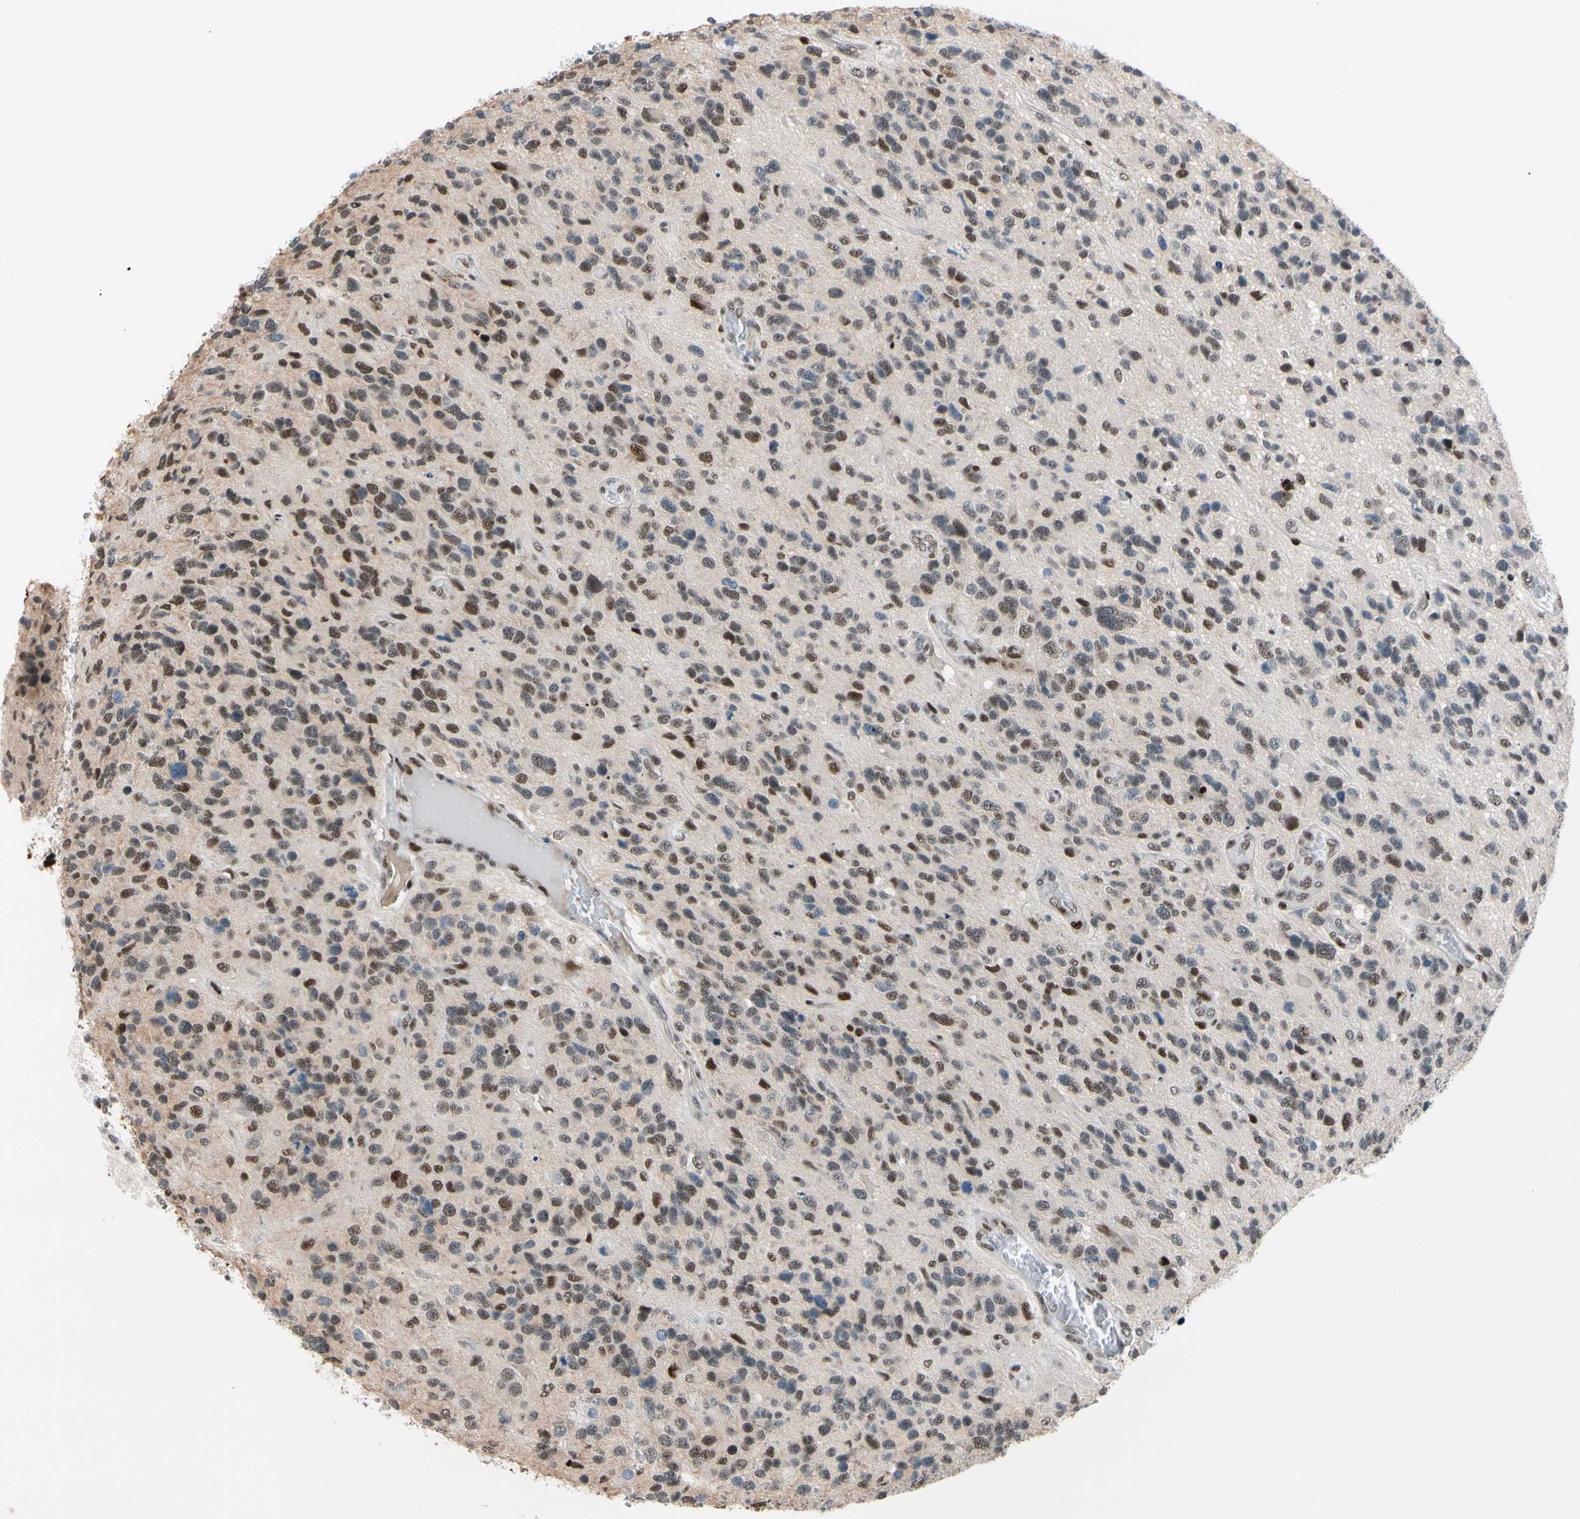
{"staining": {"intensity": "moderate", "quantity": ">75%", "location": "nuclear"}, "tissue": "glioma", "cell_type": "Tumor cells", "image_type": "cancer", "snomed": [{"axis": "morphology", "description": "Glioma, malignant, High grade"}, {"axis": "topography", "description": "Brain"}], "caption": "DAB immunohistochemical staining of glioma reveals moderate nuclear protein expression in approximately >75% of tumor cells.", "gene": "FOXO3", "patient": {"sex": "female", "age": 58}}